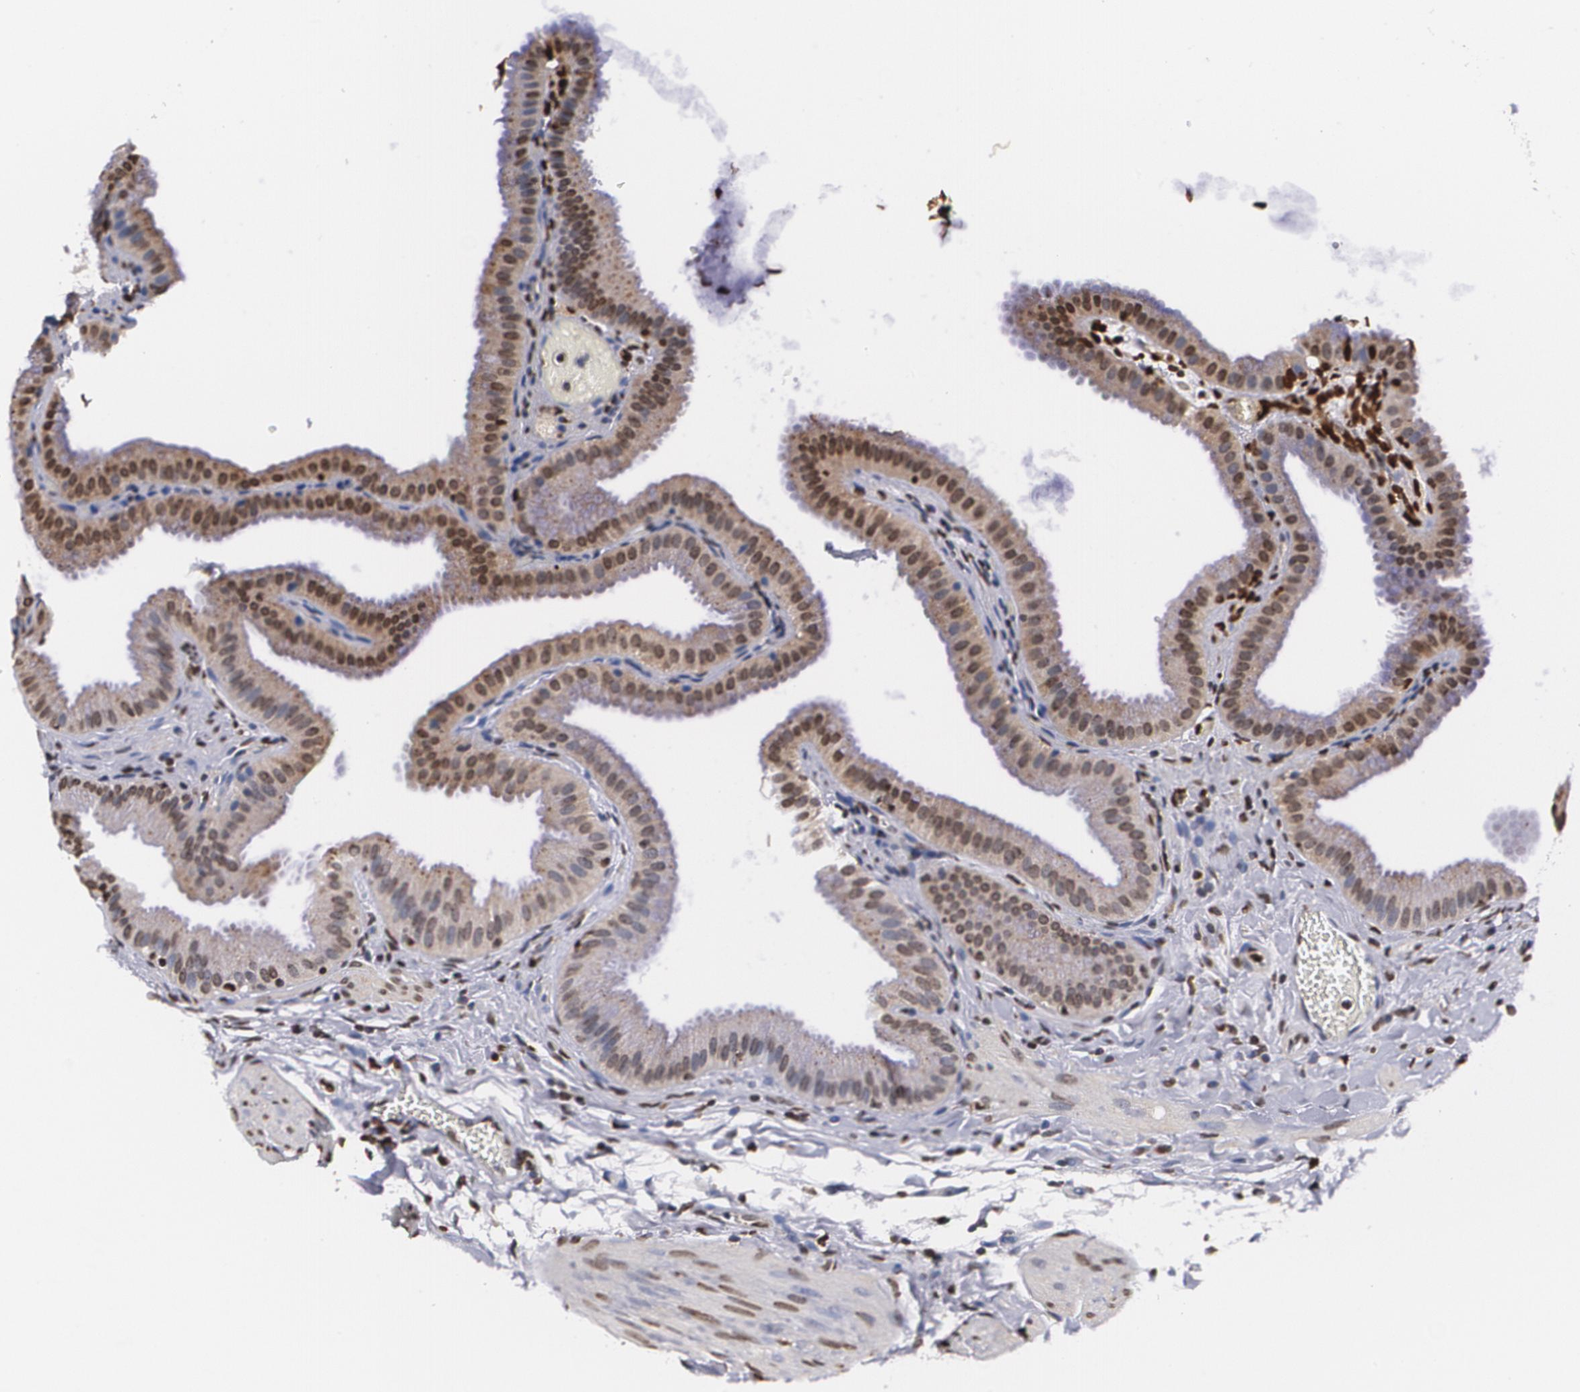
{"staining": {"intensity": "moderate", "quantity": "25%-75%", "location": "cytoplasmic/membranous"}, "tissue": "gallbladder", "cell_type": "Glandular cells", "image_type": "normal", "snomed": [{"axis": "morphology", "description": "Normal tissue, NOS"}, {"axis": "topography", "description": "Gallbladder"}], "caption": "Normal gallbladder was stained to show a protein in brown. There is medium levels of moderate cytoplasmic/membranous staining in about 25%-75% of glandular cells. (DAB (3,3'-diaminobenzidine) IHC, brown staining for protein, blue staining for nuclei).", "gene": "MVP", "patient": {"sex": "female", "age": 63}}